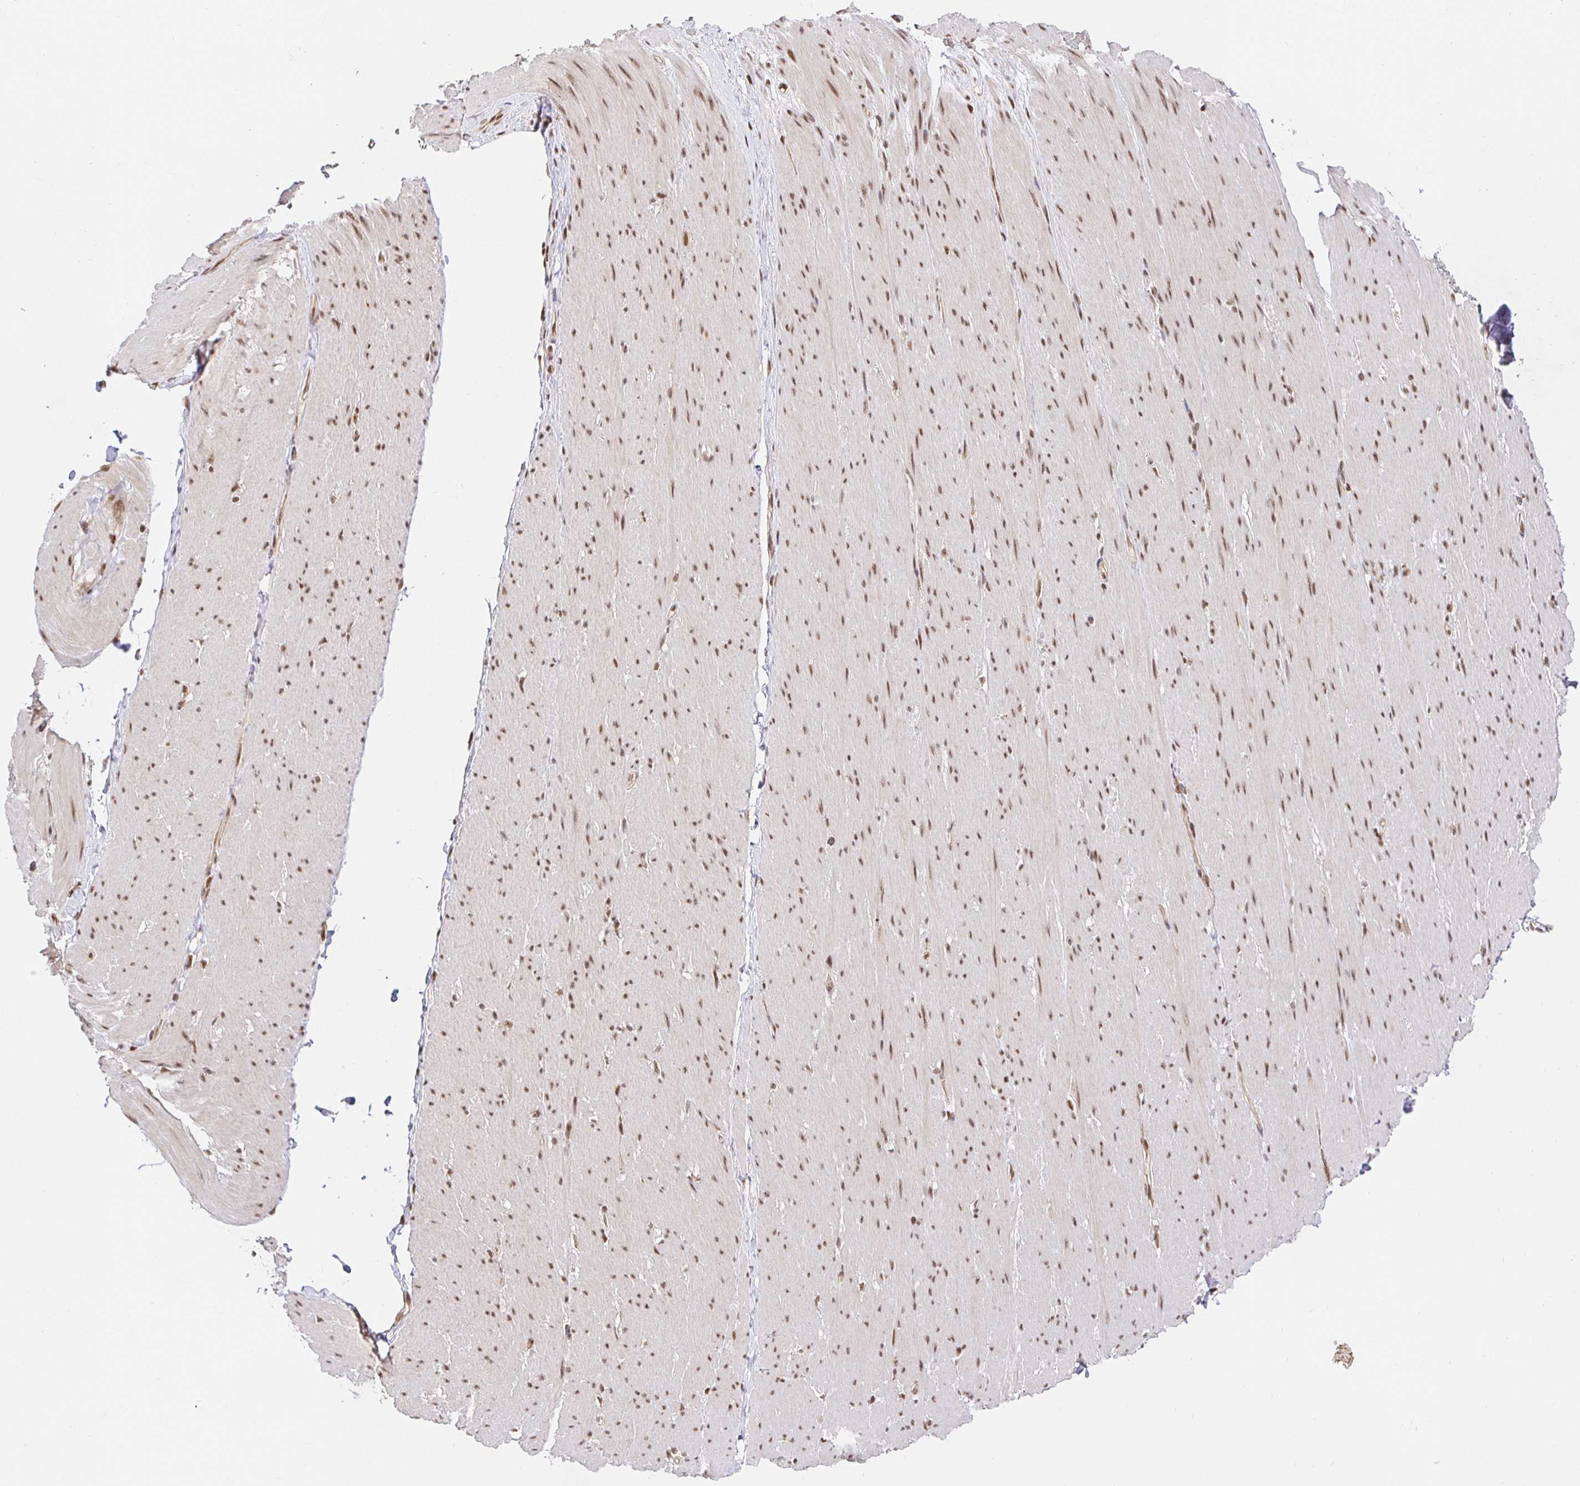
{"staining": {"intensity": "moderate", "quantity": ">75%", "location": "nuclear"}, "tissue": "smooth muscle", "cell_type": "Smooth muscle cells", "image_type": "normal", "snomed": [{"axis": "morphology", "description": "Normal tissue, NOS"}, {"axis": "topography", "description": "Smooth muscle"}, {"axis": "topography", "description": "Rectum"}], "caption": "Smooth muscle stained for a protein exhibits moderate nuclear positivity in smooth muscle cells.", "gene": "USF1", "patient": {"sex": "male", "age": 53}}